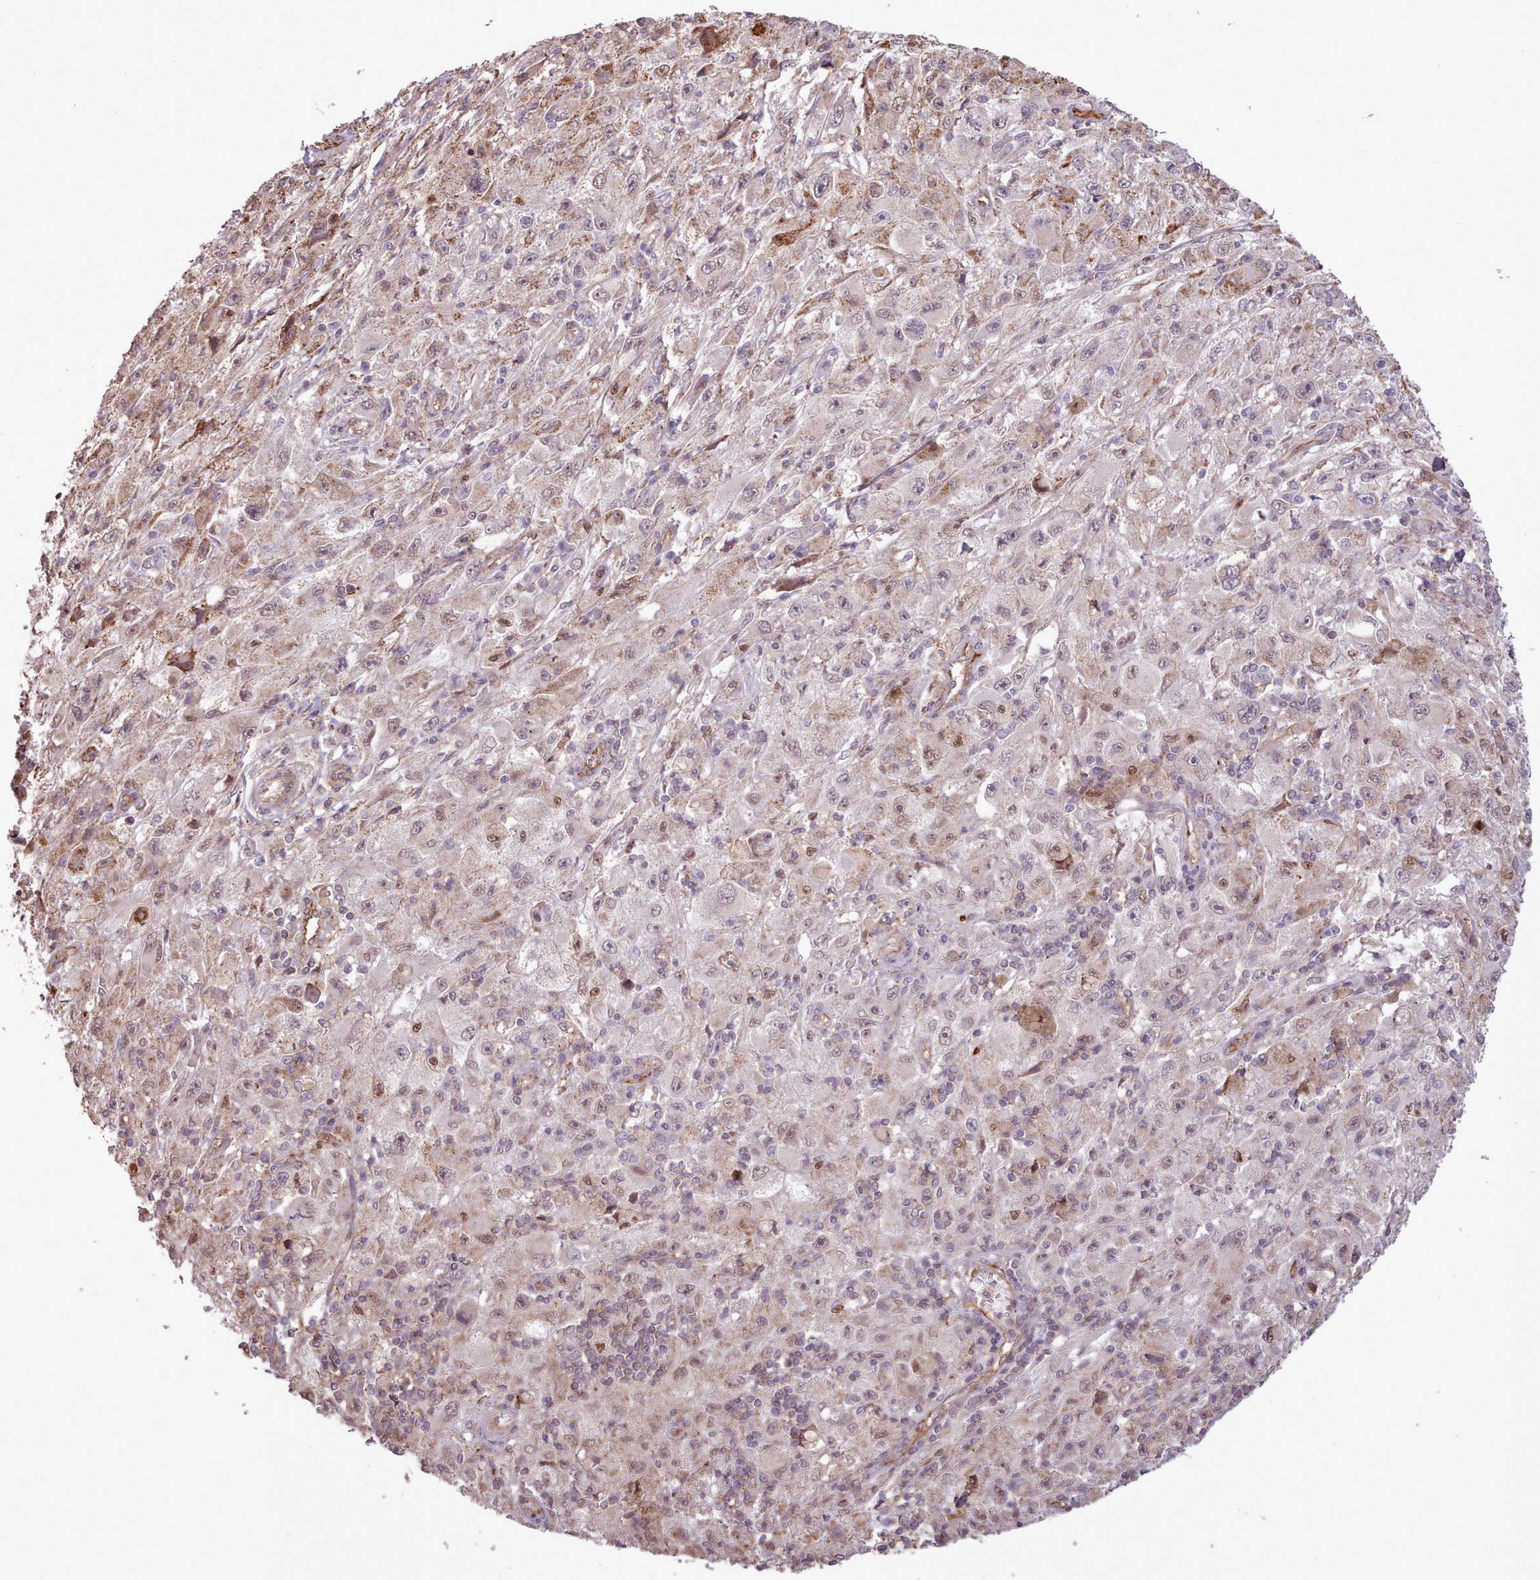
{"staining": {"intensity": "moderate", "quantity": "<25%", "location": "cytoplasmic/membranous"}, "tissue": "melanoma", "cell_type": "Tumor cells", "image_type": "cancer", "snomed": [{"axis": "morphology", "description": "Malignant melanoma, Metastatic site"}, {"axis": "topography", "description": "Skin"}], "caption": "Human melanoma stained for a protein (brown) exhibits moderate cytoplasmic/membranous positive expression in approximately <25% of tumor cells.", "gene": "ZMYM4", "patient": {"sex": "male", "age": 53}}